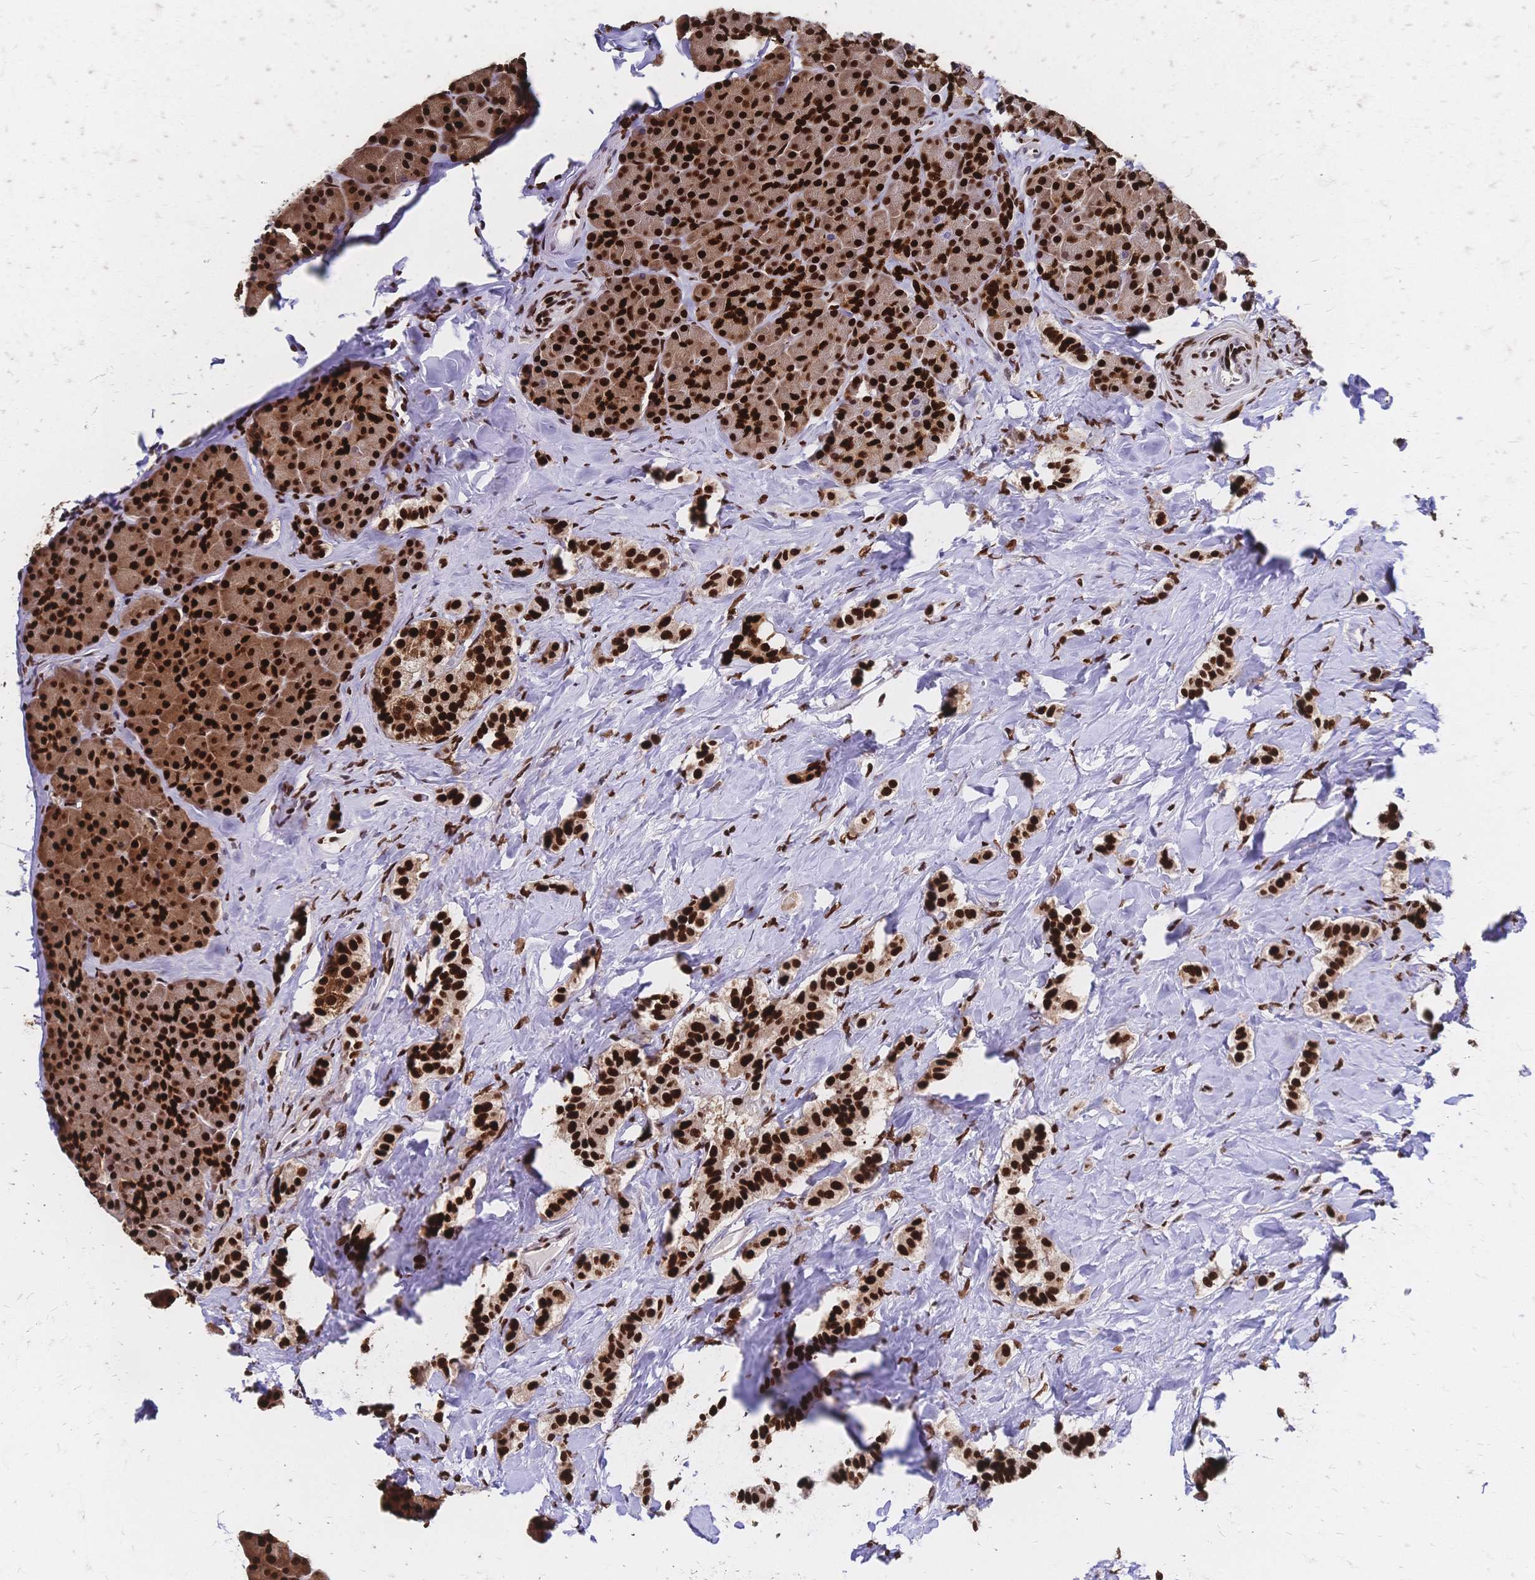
{"staining": {"intensity": "strong", "quantity": ">75%", "location": "nuclear"}, "tissue": "carcinoid", "cell_type": "Tumor cells", "image_type": "cancer", "snomed": [{"axis": "morphology", "description": "Normal tissue, NOS"}, {"axis": "morphology", "description": "Carcinoid, malignant, NOS"}, {"axis": "topography", "description": "Pancreas"}], "caption": "Immunohistochemical staining of malignant carcinoid exhibits strong nuclear protein staining in about >75% of tumor cells.", "gene": "HDGF", "patient": {"sex": "male", "age": 36}}